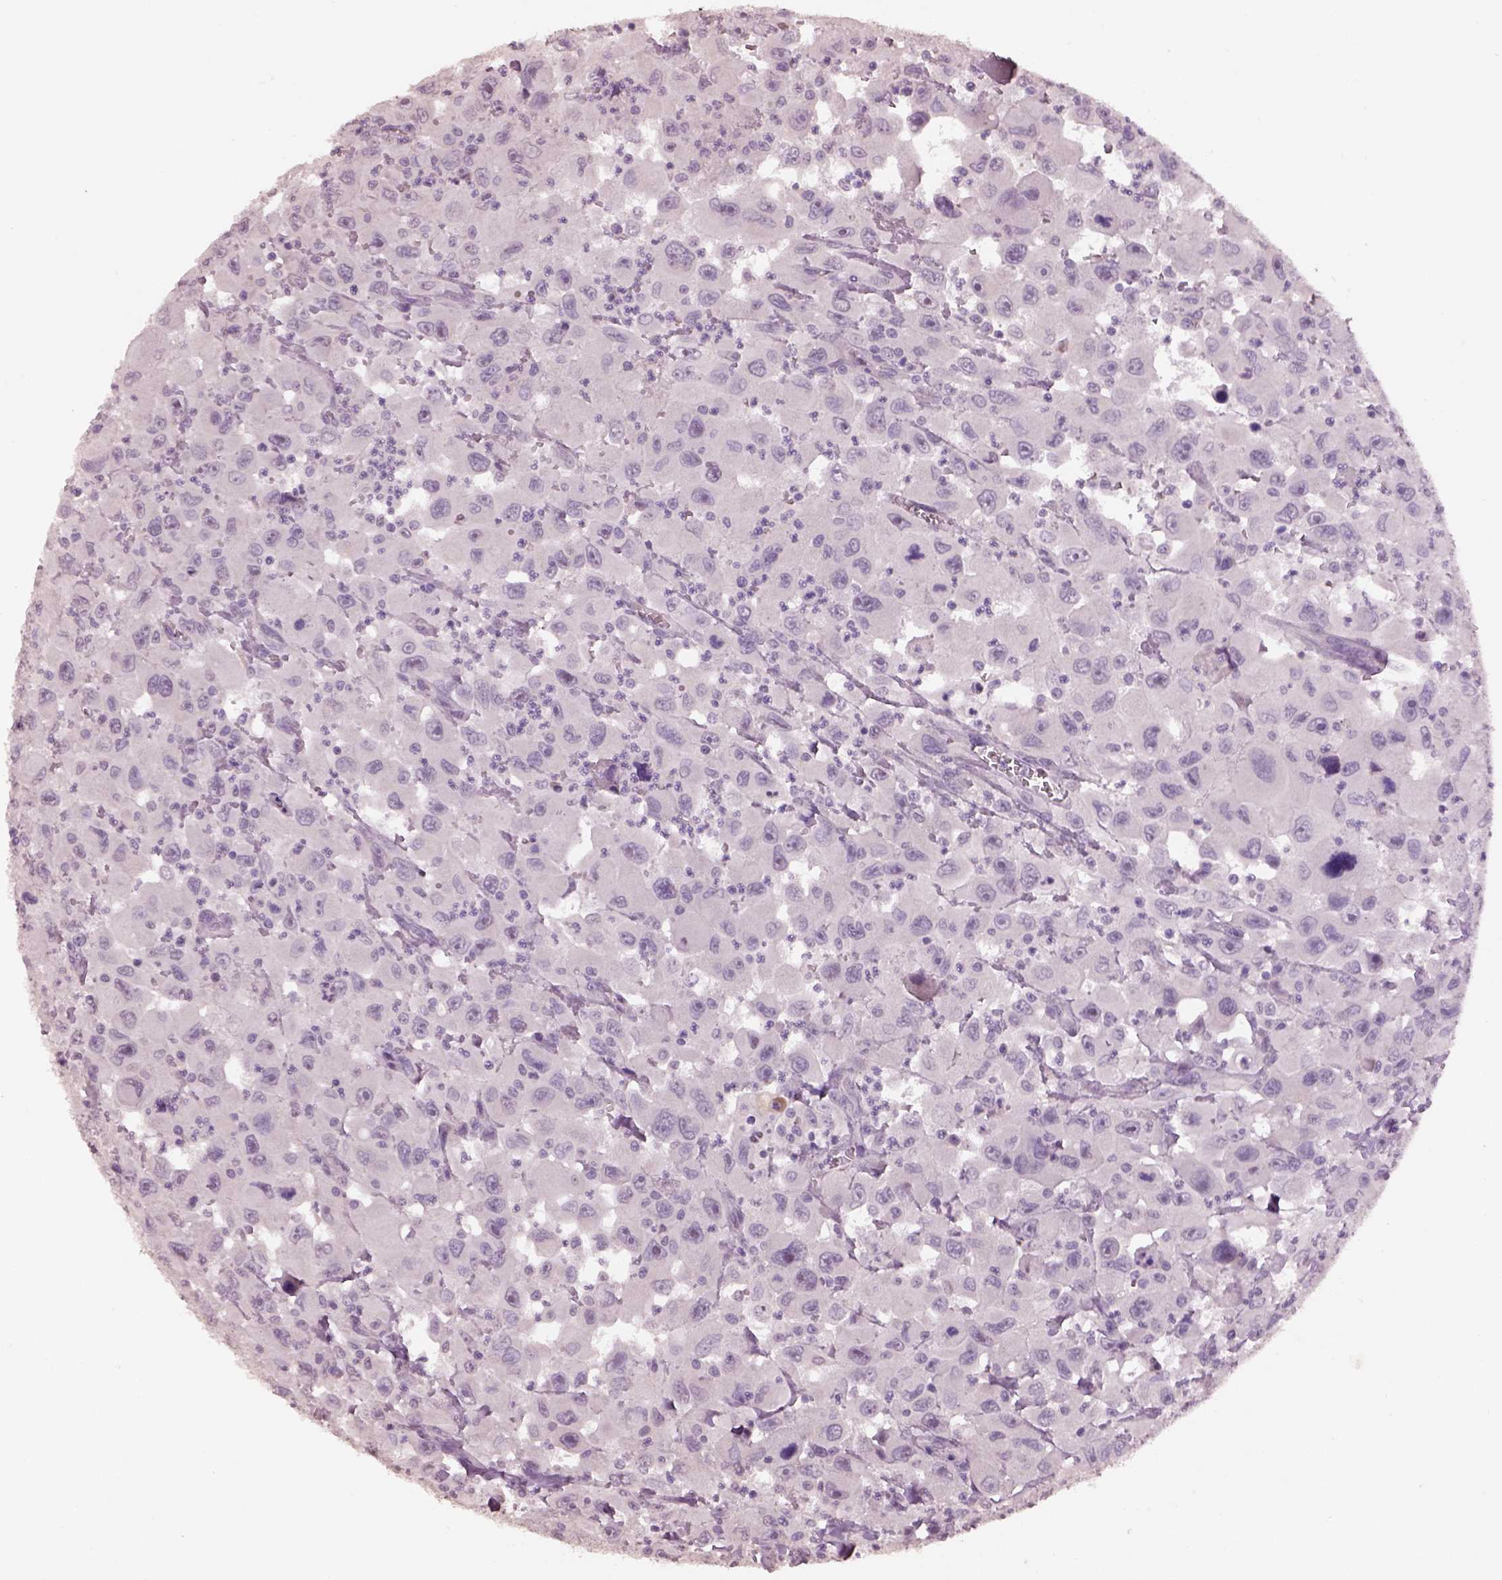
{"staining": {"intensity": "negative", "quantity": "none", "location": "none"}, "tissue": "head and neck cancer", "cell_type": "Tumor cells", "image_type": "cancer", "snomed": [{"axis": "morphology", "description": "Squamous cell carcinoma, NOS"}, {"axis": "morphology", "description": "Squamous cell carcinoma, metastatic, NOS"}, {"axis": "topography", "description": "Oral tissue"}, {"axis": "topography", "description": "Head-Neck"}], "caption": "This is a histopathology image of IHC staining of squamous cell carcinoma (head and neck), which shows no positivity in tumor cells.", "gene": "KCNIP3", "patient": {"sex": "female", "age": 85}}